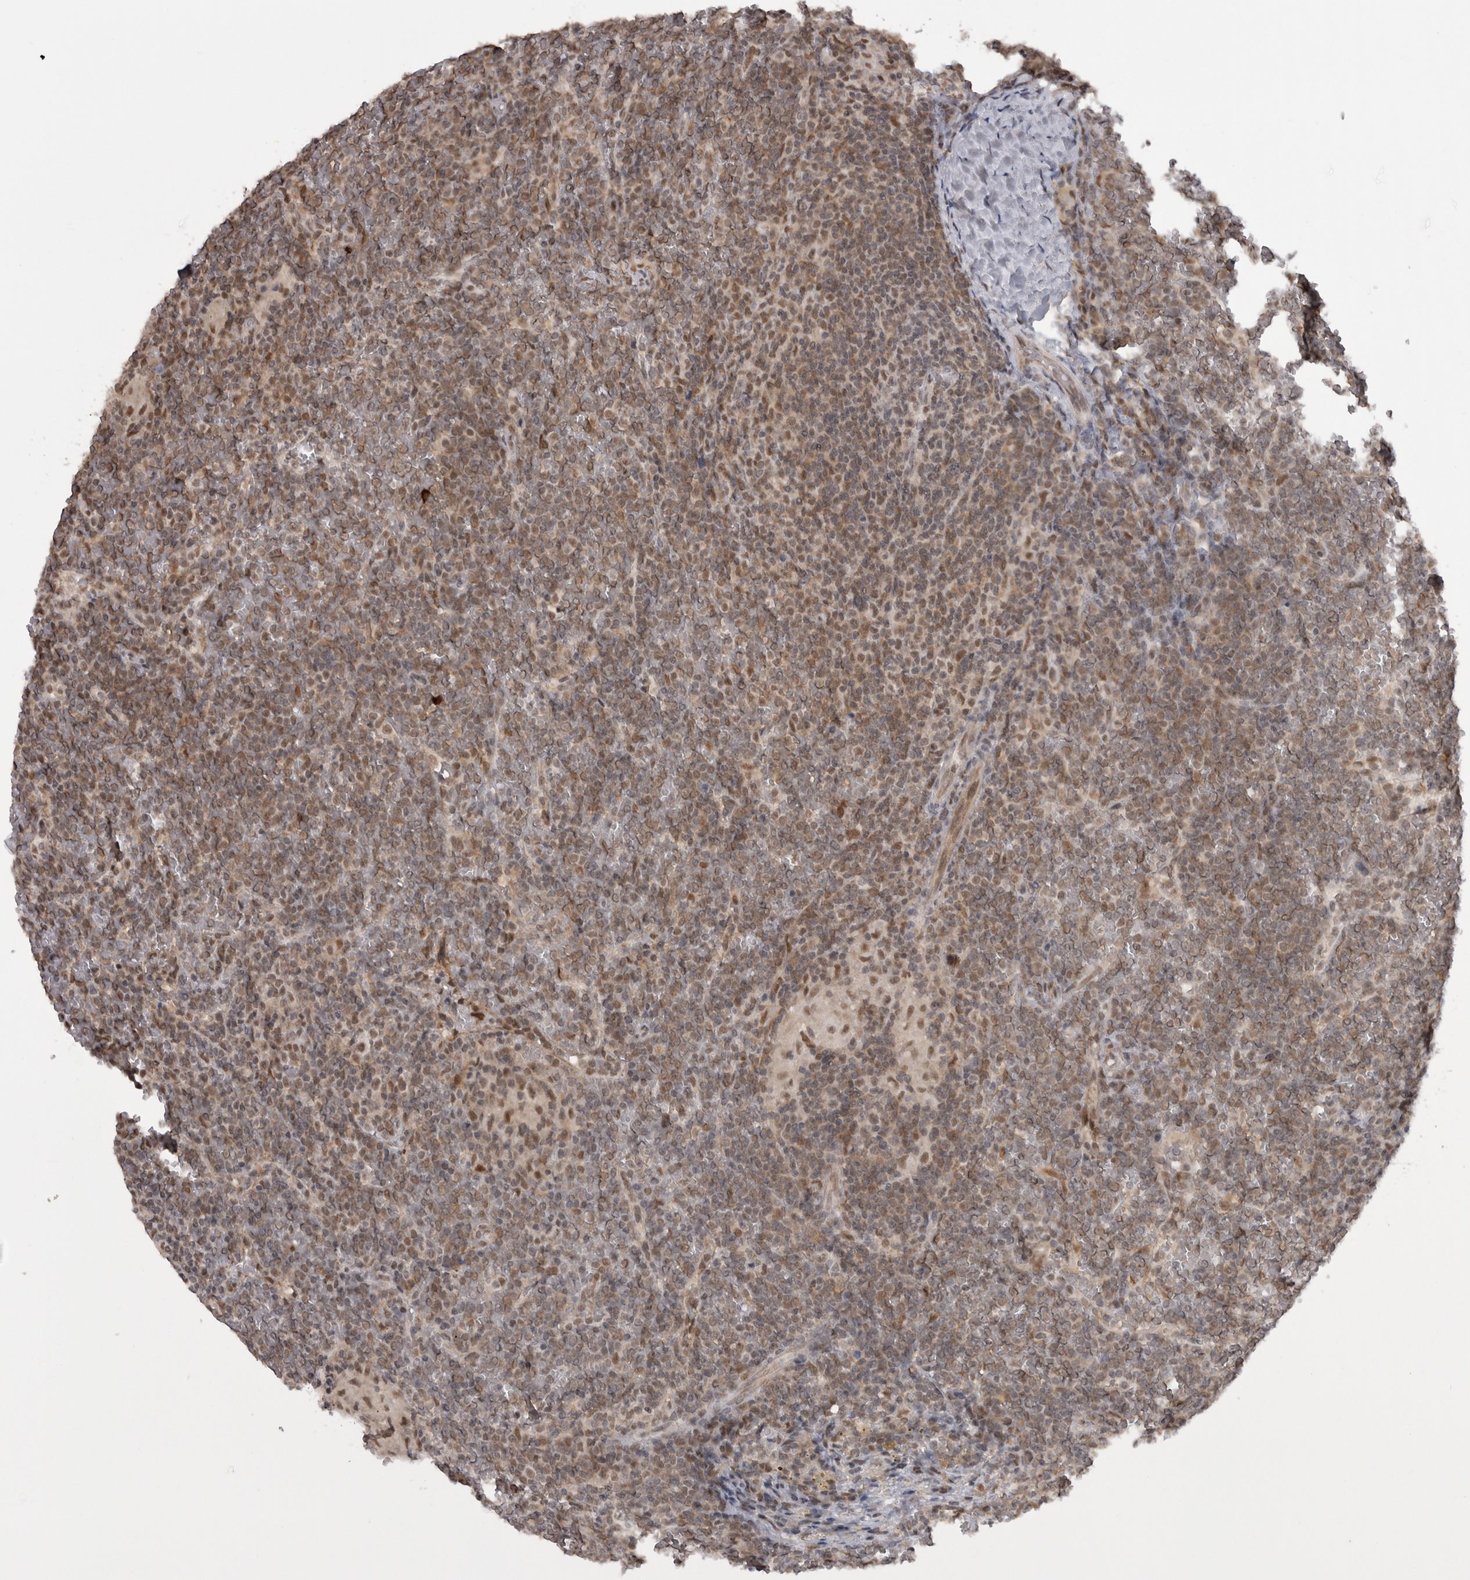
{"staining": {"intensity": "moderate", "quantity": ">75%", "location": "nuclear"}, "tissue": "lymphoma", "cell_type": "Tumor cells", "image_type": "cancer", "snomed": [{"axis": "morphology", "description": "Malignant lymphoma, non-Hodgkin's type, Low grade"}, {"axis": "topography", "description": "Spleen"}], "caption": "Protein expression analysis of lymphoma displays moderate nuclear positivity in approximately >75% of tumor cells.", "gene": "MICU3", "patient": {"sex": "female", "age": 19}}